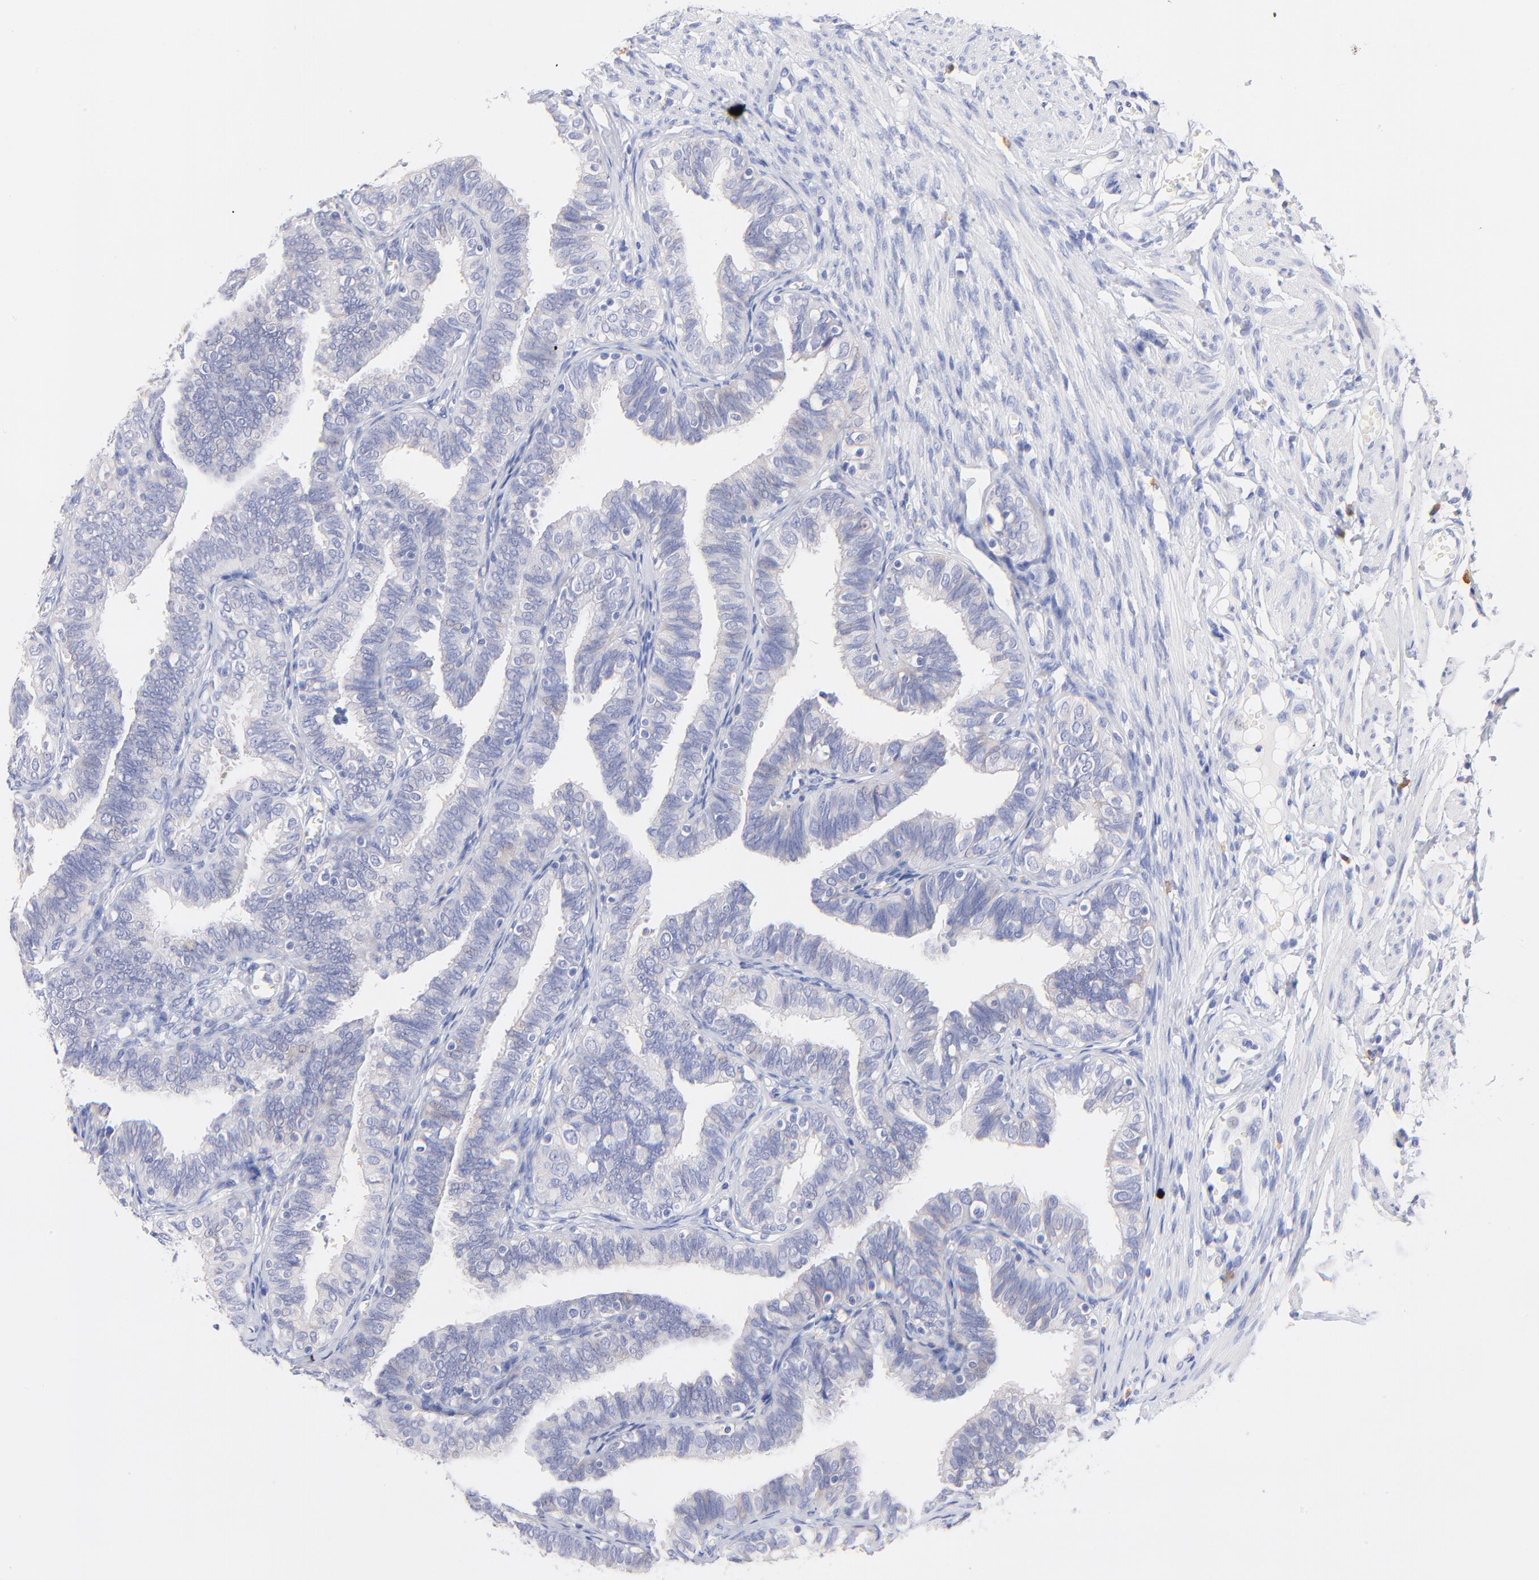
{"staining": {"intensity": "weak", "quantity": "25%-75%", "location": "cytoplasmic/membranous"}, "tissue": "fallopian tube", "cell_type": "Glandular cells", "image_type": "normal", "snomed": [{"axis": "morphology", "description": "Normal tissue, NOS"}, {"axis": "topography", "description": "Fallopian tube"}], "caption": "Immunohistochemical staining of benign fallopian tube reveals weak cytoplasmic/membranous protein staining in approximately 25%-75% of glandular cells. Immunohistochemistry stains the protein of interest in brown and the nuclei are stained blue.", "gene": "EBP", "patient": {"sex": "female", "age": 46}}